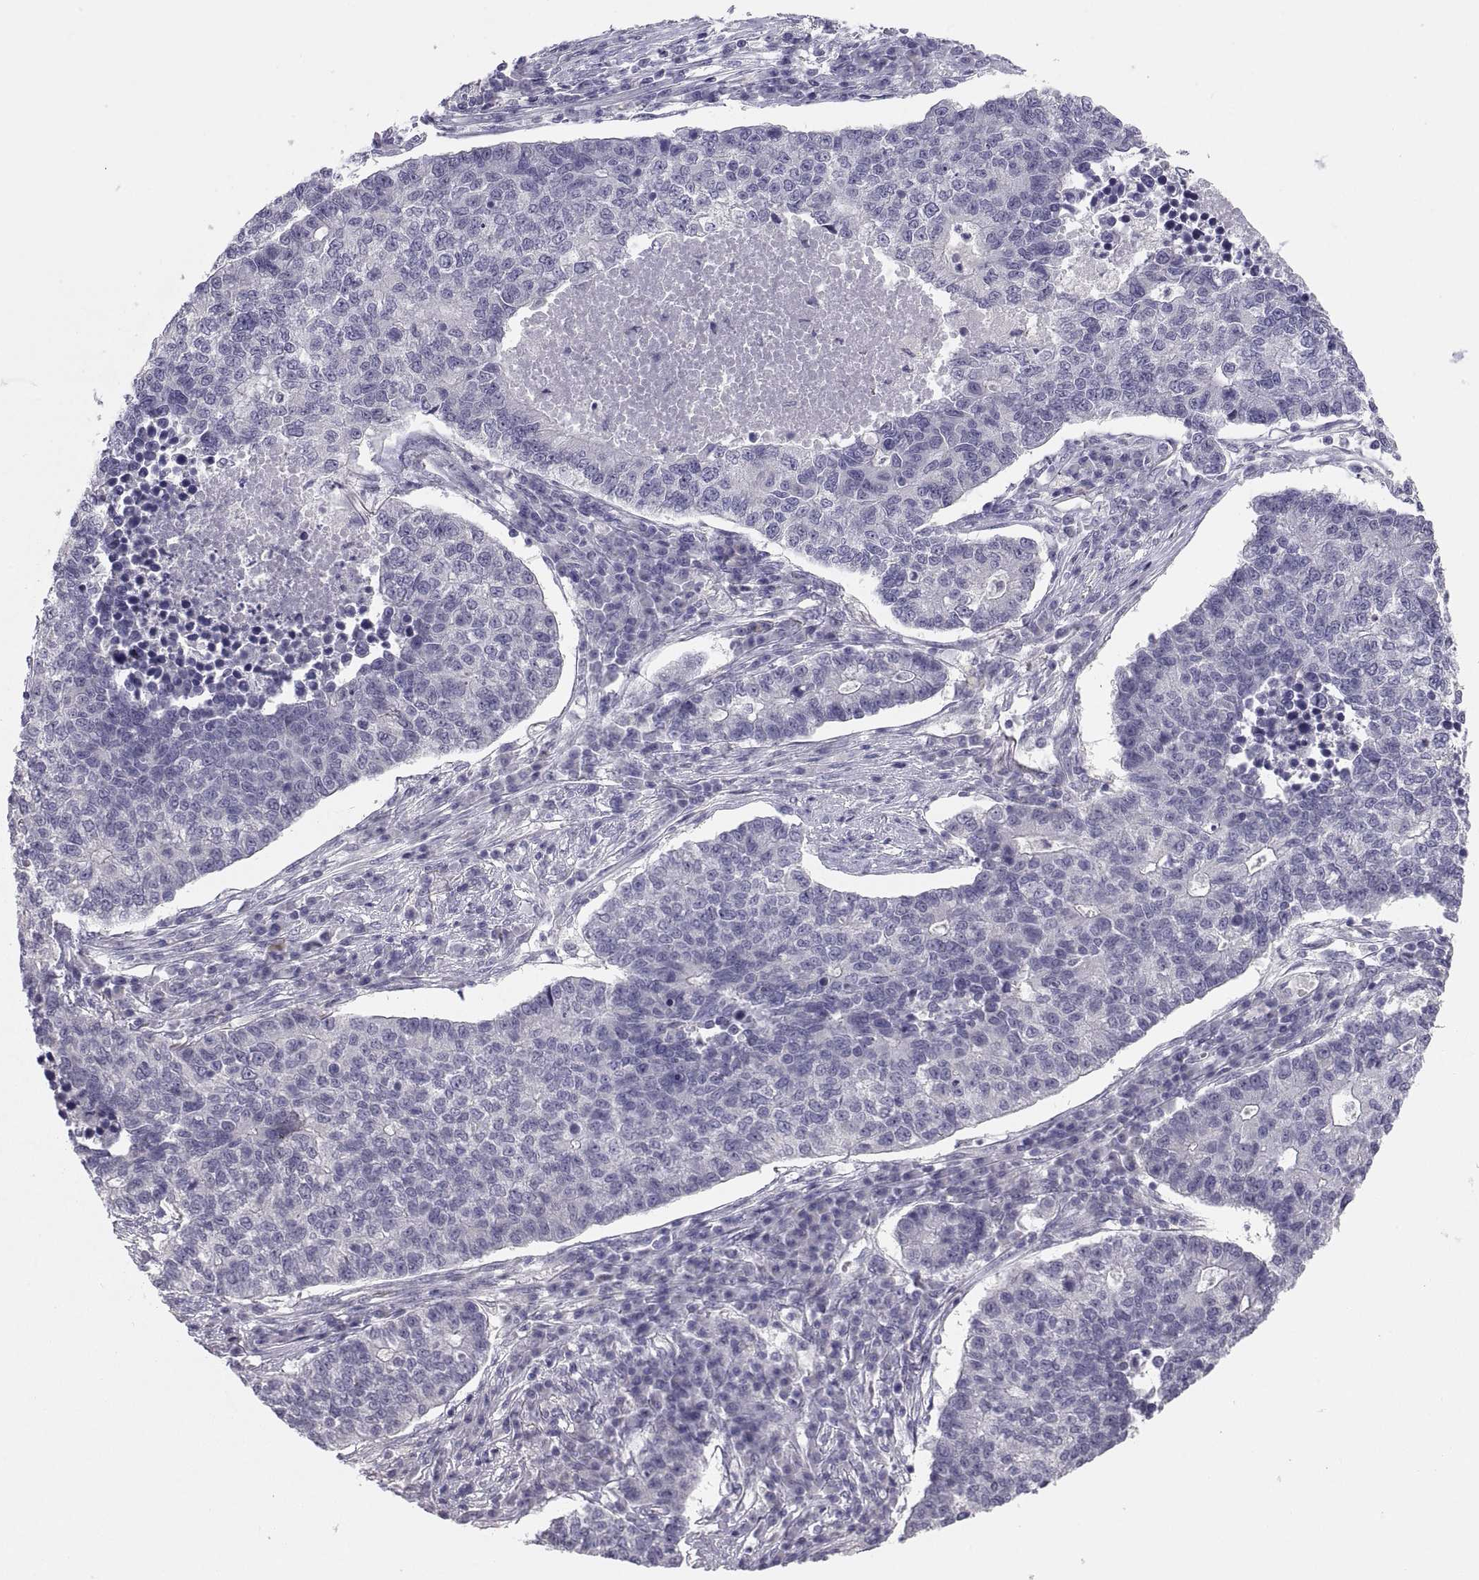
{"staining": {"intensity": "negative", "quantity": "none", "location": "none"}, "tissue": "lung cancer", "cell_type": "Tumor cells", "image_type": "cancer", "snomed": [{"axis": "morphology", "description": "Adenocarcinoma, NOS"}, {"axis": "topography", "description": "Lung"}], "caption": "This image is of adenocarcinoma (lung) stained with immunohistochemistry to label a protein in brown with the nuclei are counter-stained blue. There is no staining in tumor cells.", "gene": "STRC", "patient": {"sex": "male", "age": 57}}